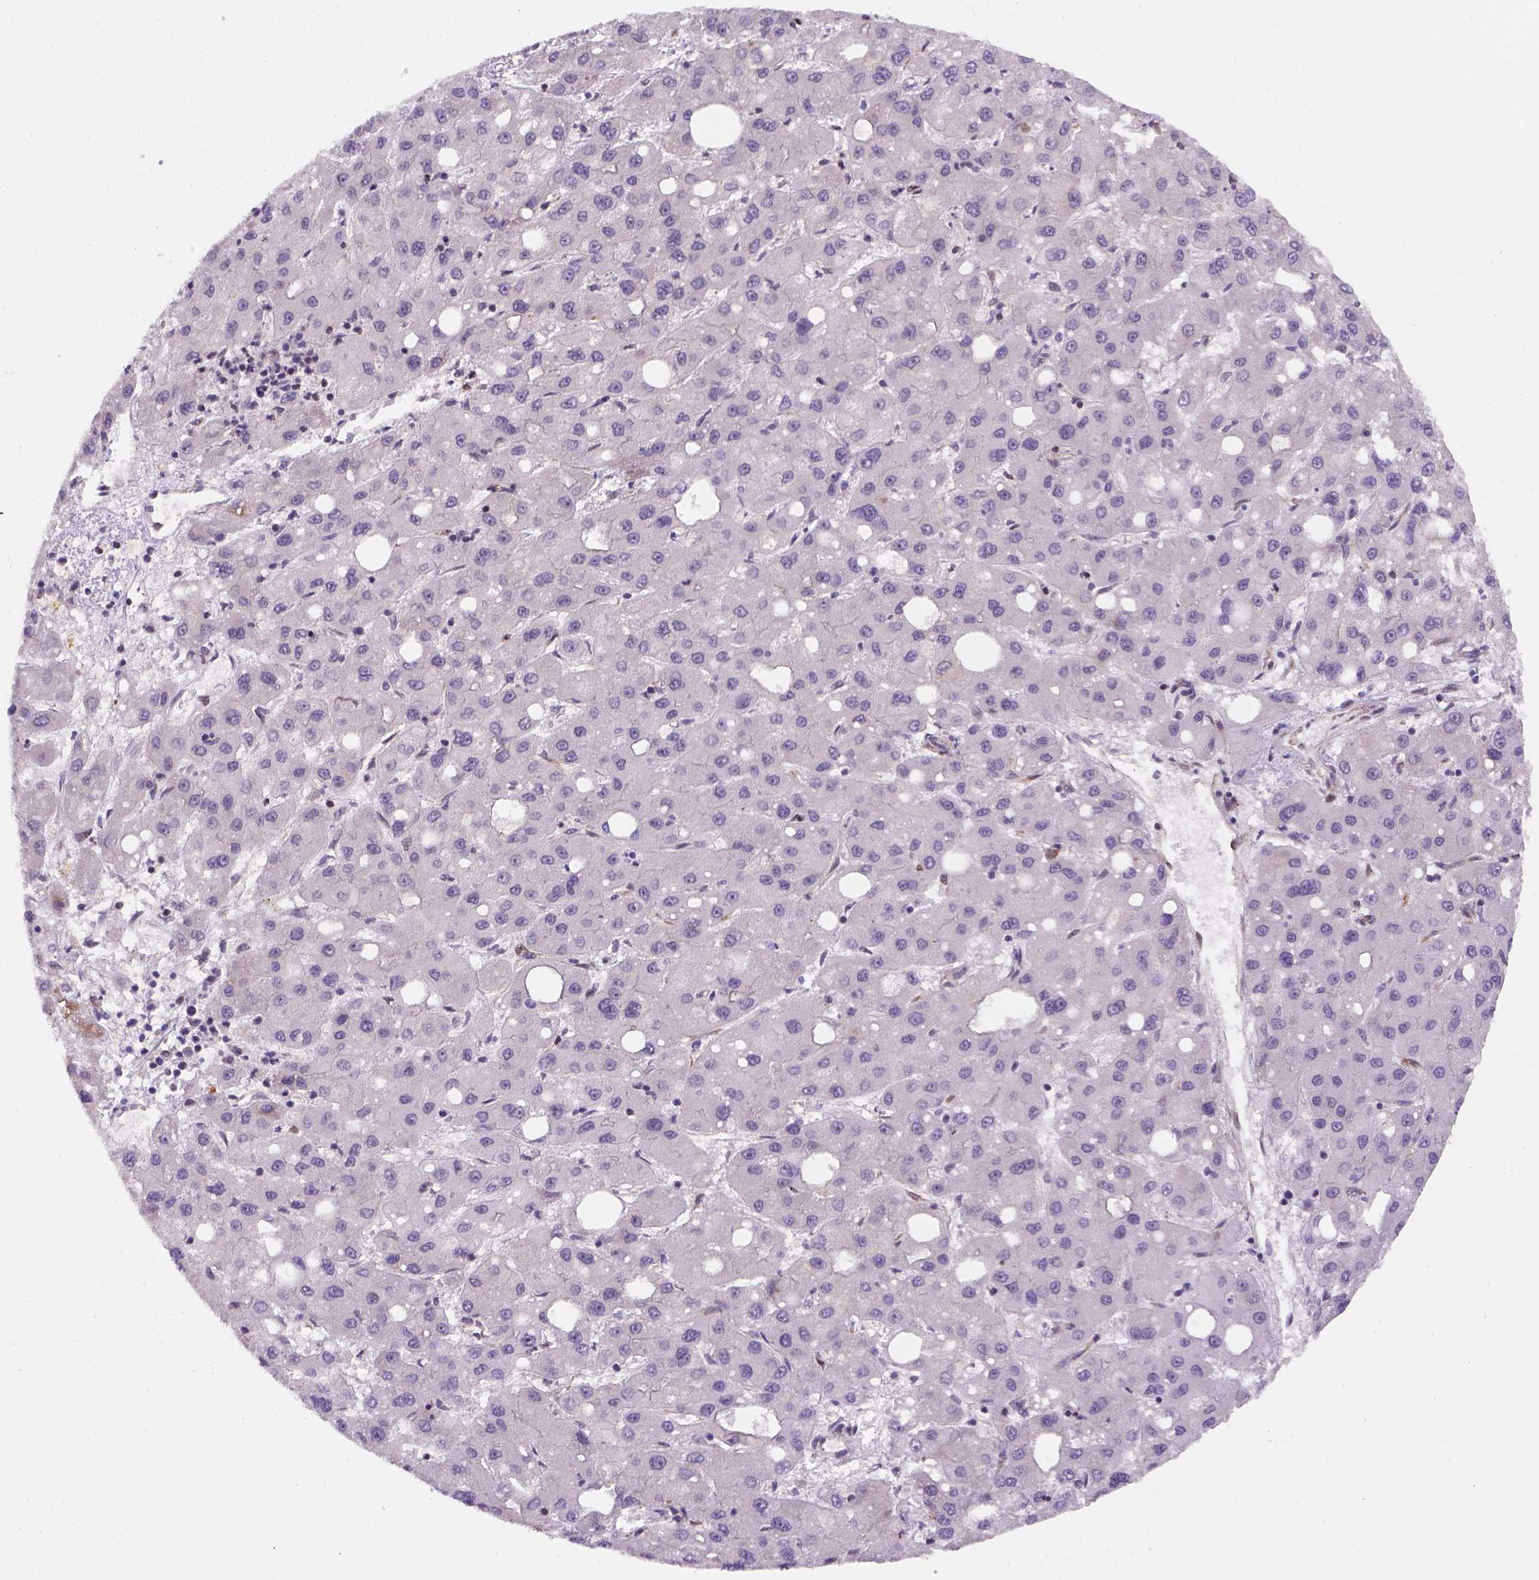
{"staining": {"intensity": "negative", "quantity": "none", "location": "none"}, "tissue": "liver cancer", "cell_type": "Tumor cells", "image_type": "cancer", "snomed": [{"axis": "morphology", "description": "Carcinoma, Hepatocellular, NOS"}, {"axis": "topography", "description": "Liver"}], "caption": "This is an IHC histopathology image of liver cancer. There is no expression in tumor cells.", "gene": "VSTM5", "patient": {"sex": "male", "age": 73}}